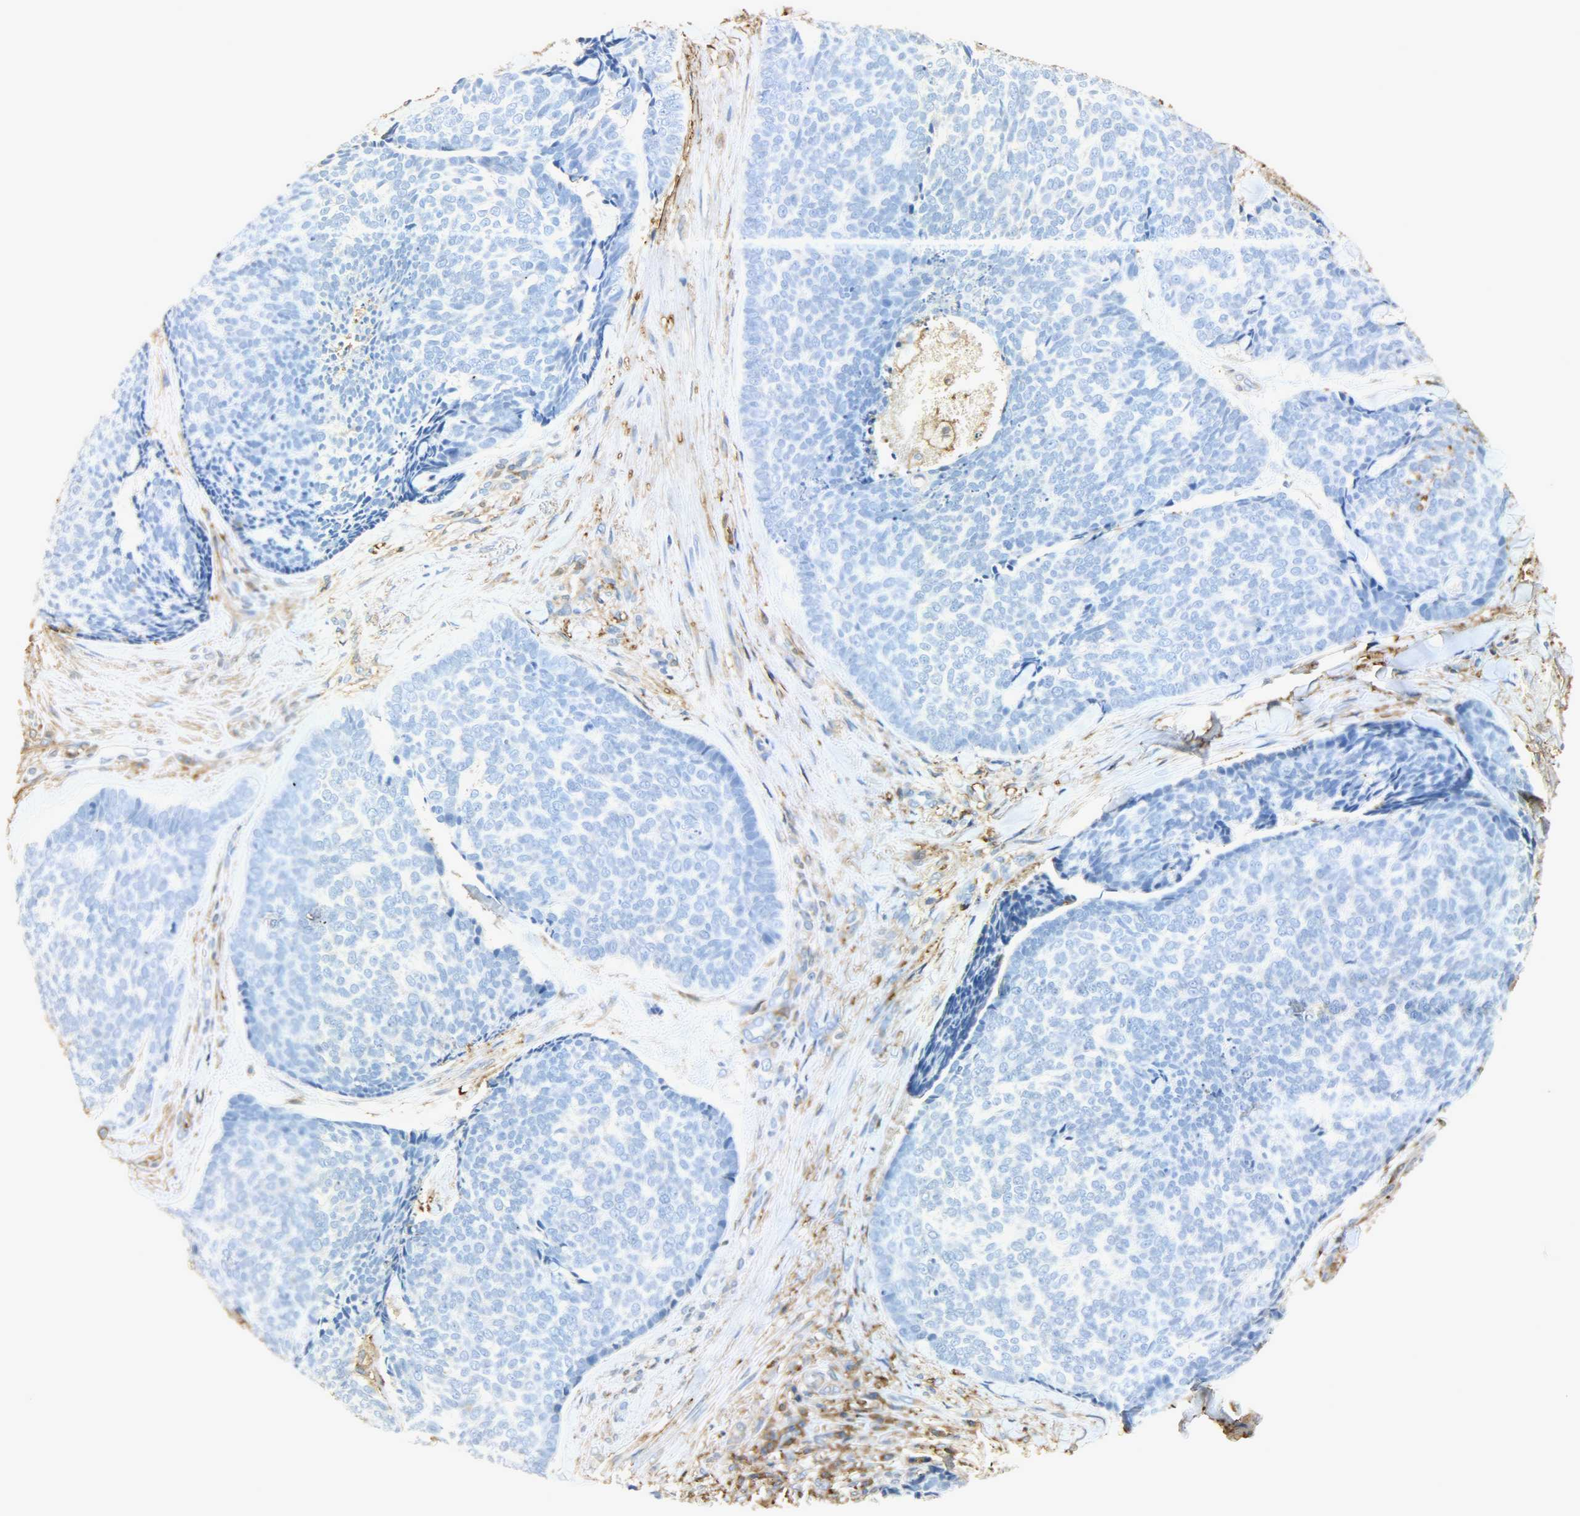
{"staining": {"intensity": "negative", "quantity": "none", "location": "none"}, "tissue": "skin cancer", "cell_type": "Tumor cells", "image_type": "cancer", "snomed": [{"axis": "morphology", "description": "Basal cell carcinoma"}, {"axis": "topography", "description": "Skin"}], "caption": "Tumor cells are negative for protein expression in human skin basal cell carcinoma.", "gene": "ANXA6", "patient": {"sex": "male", "age": 84}}